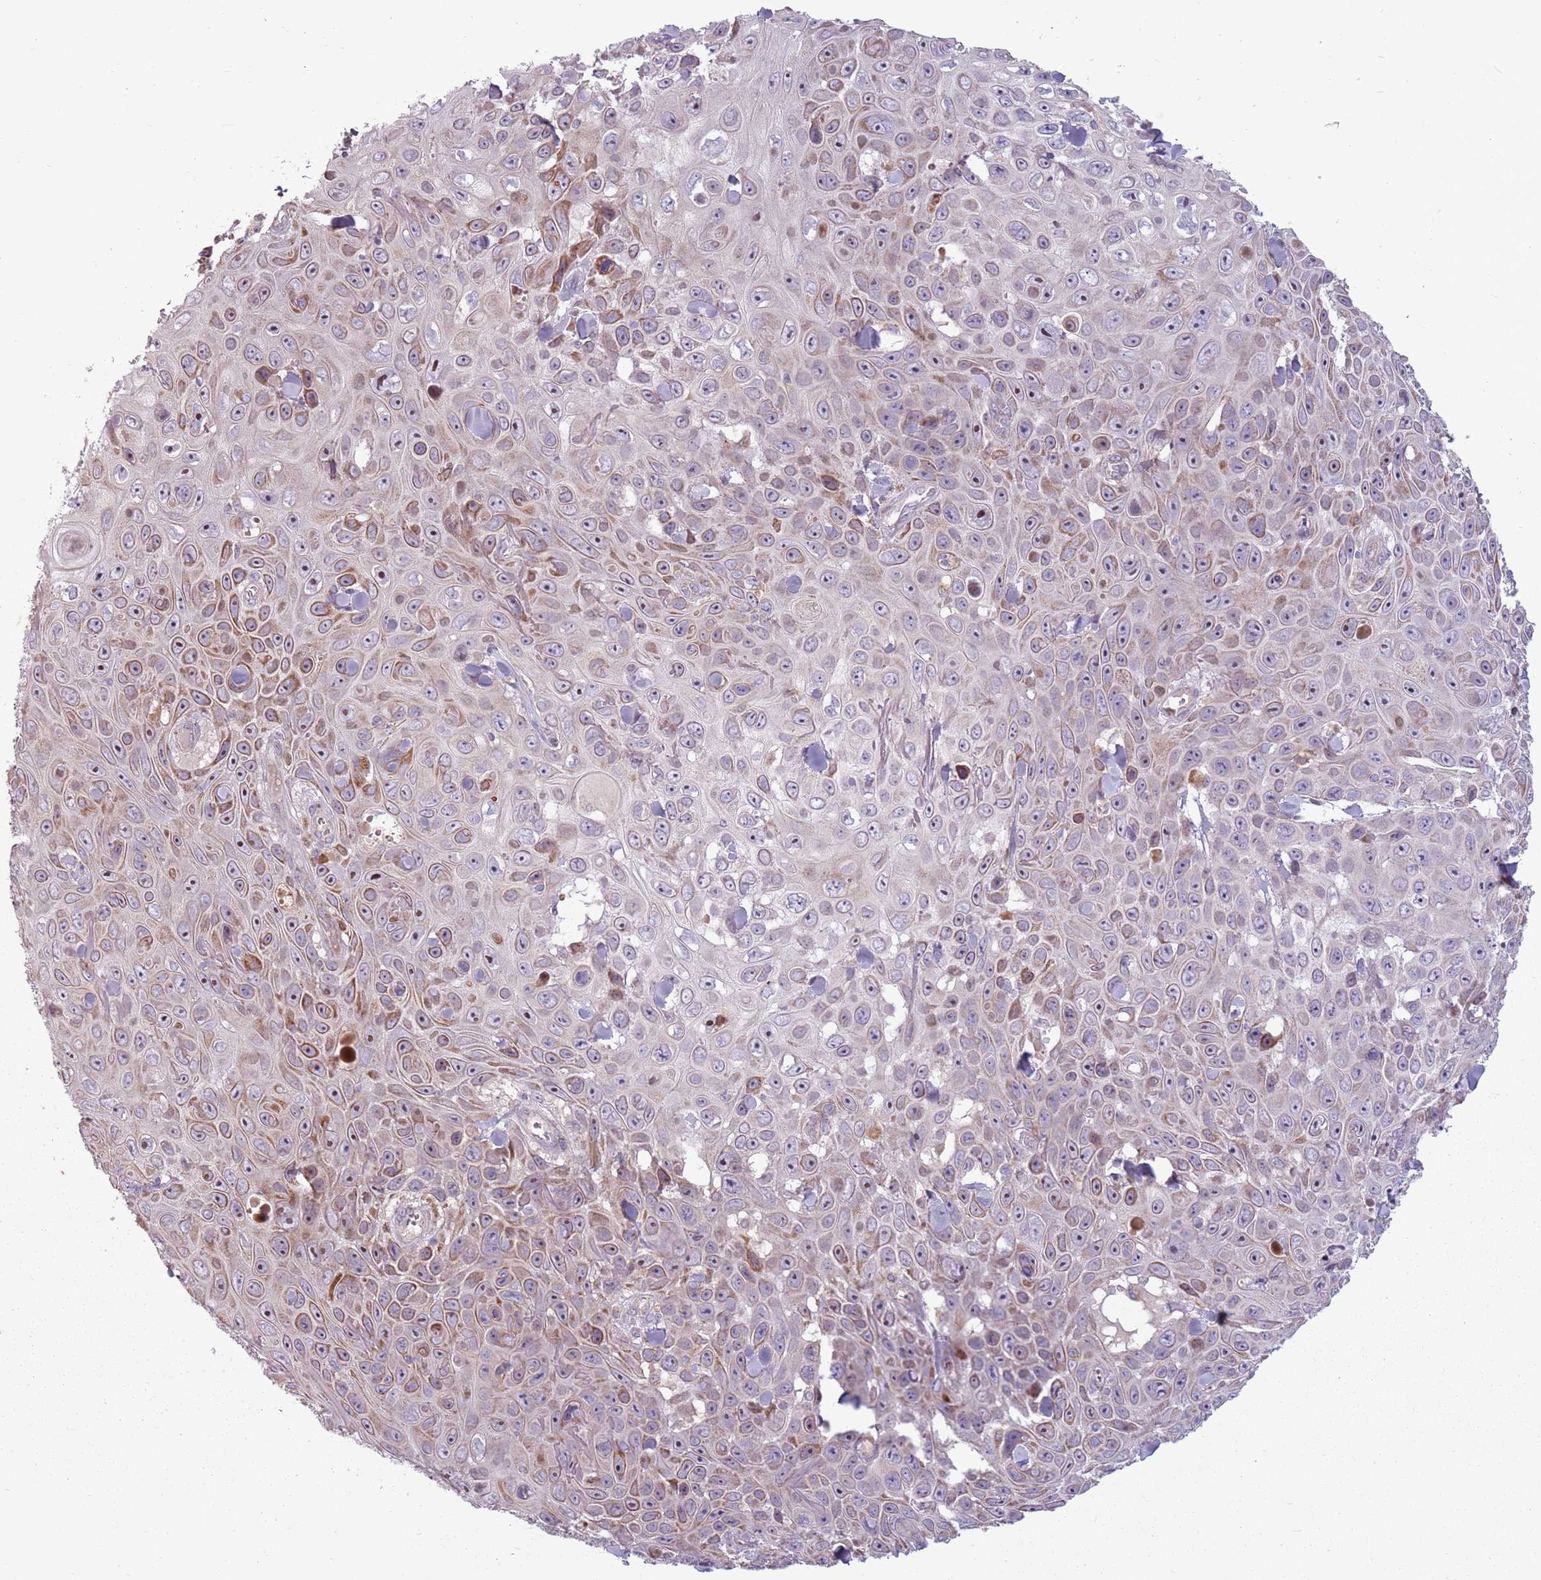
{"staining": {"intensity": "moderate", "quantity": "25%-75%", "location": "cytoplasmic/membranous,nuclear"}, "tissue": "skin cancer", "cell_type": "Tumor cells", "image_type": "cancer", "snomed": [{"axis": "morphology", "description": "Squamous cell carcinoma, NOS"}, {"axis": "topography", "description": "Skin"}], "caption": "Moderate cytoplasmic/membranous and nuclear staining for a protein is identified in about 25%-75% of tumor cells of skin cancer (squamous cell carcinoma) using IHC.", "gene": "ZNF530", "patient": {"sex": "male", "age": 82}}